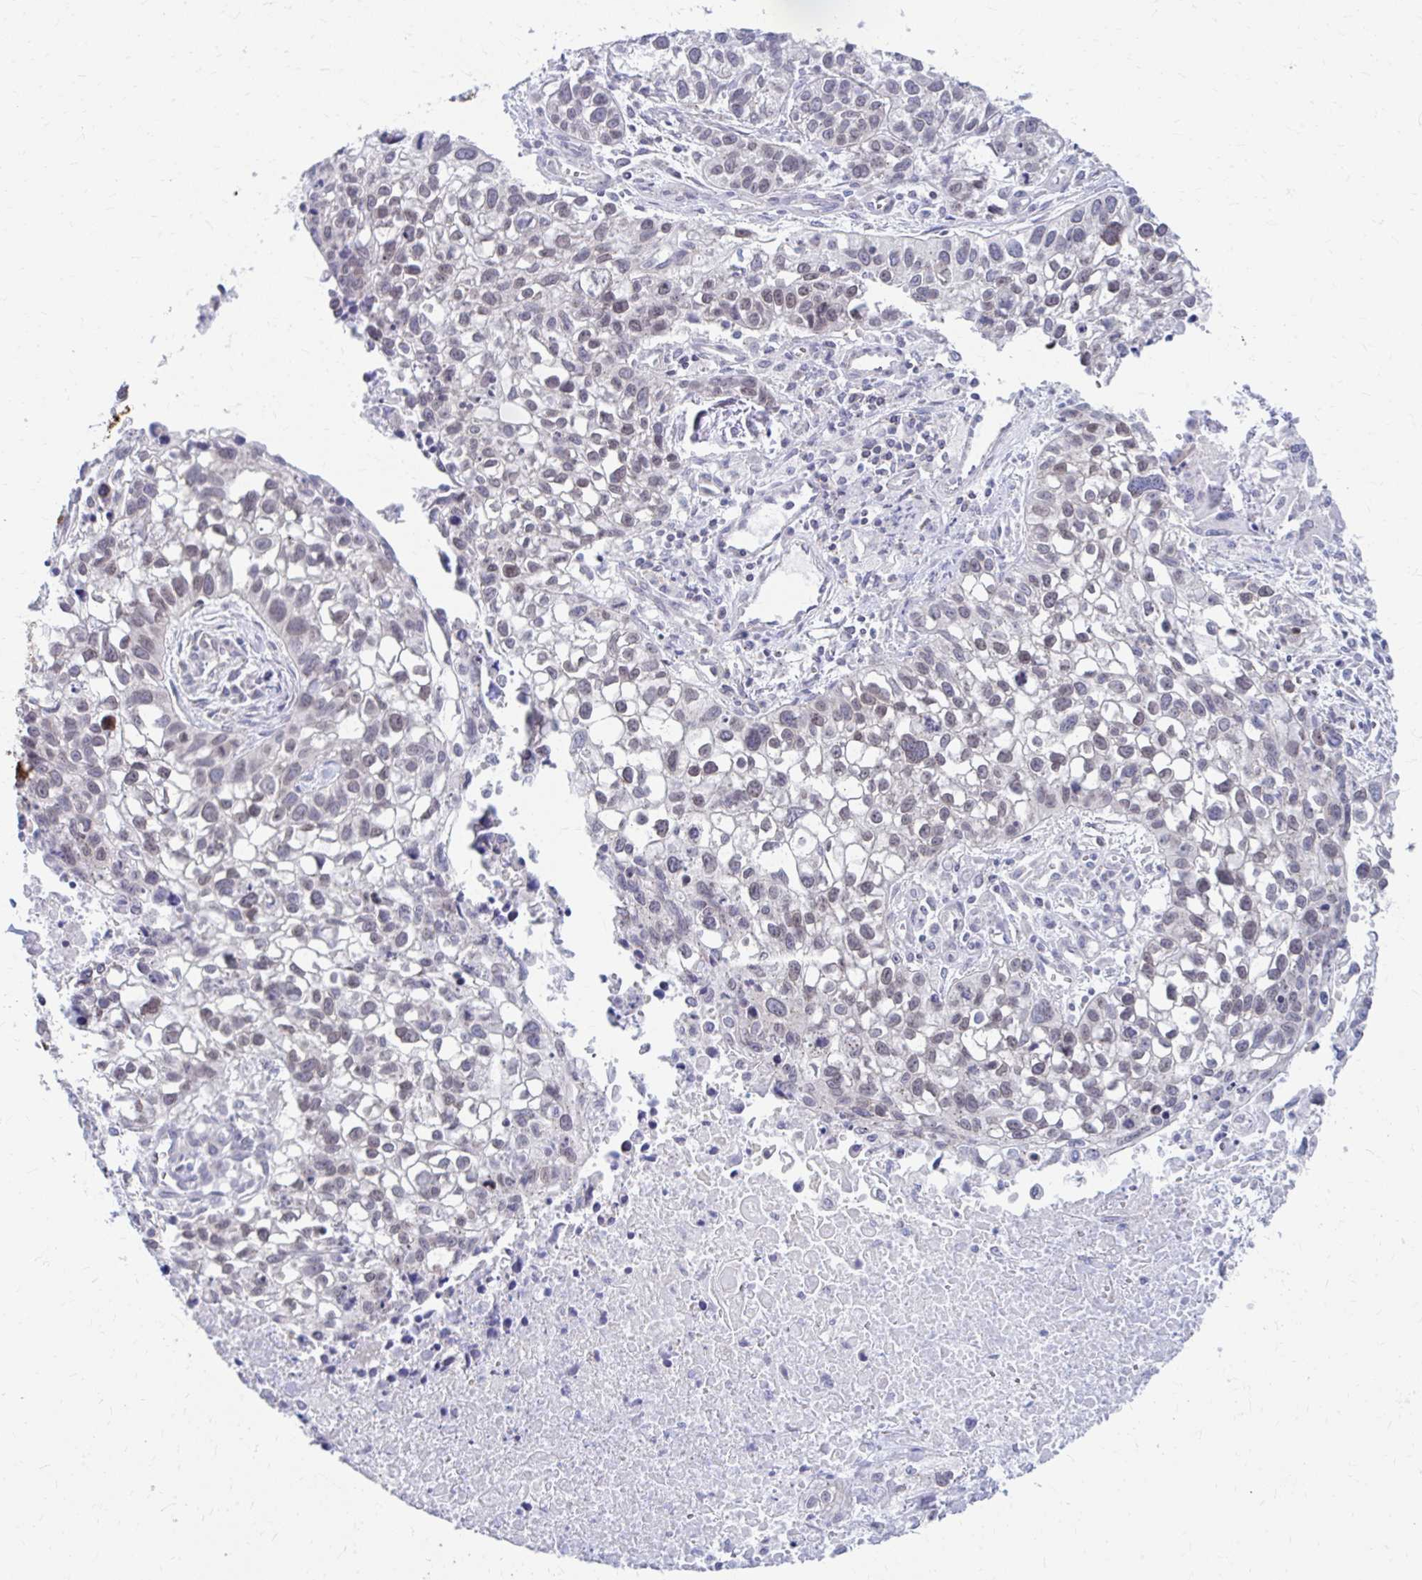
{"staining": {"intensity": "weak", "quantity": ">75%", "location": "nuclear"}, "tissue": "lung cancer", "cell_type": "Tumor cells", "image_type": "cancer", "snomed": [{"axis": "morphology", "description": "Squamous cell carcinoma, NOS"}, {"axis": "topography", "description": "Lung"}], "caption": "Lung cancer (squamous cell carcinoma) tissue displays weak nuclear staining in approximately >75% of tumor cells (DAB (3,3'-diaminobenzidine) IHC, brown staining for protein, blue staining for nuclei).", "gene": "RADIL", "patient": {"sex": "male", "age": 74}}